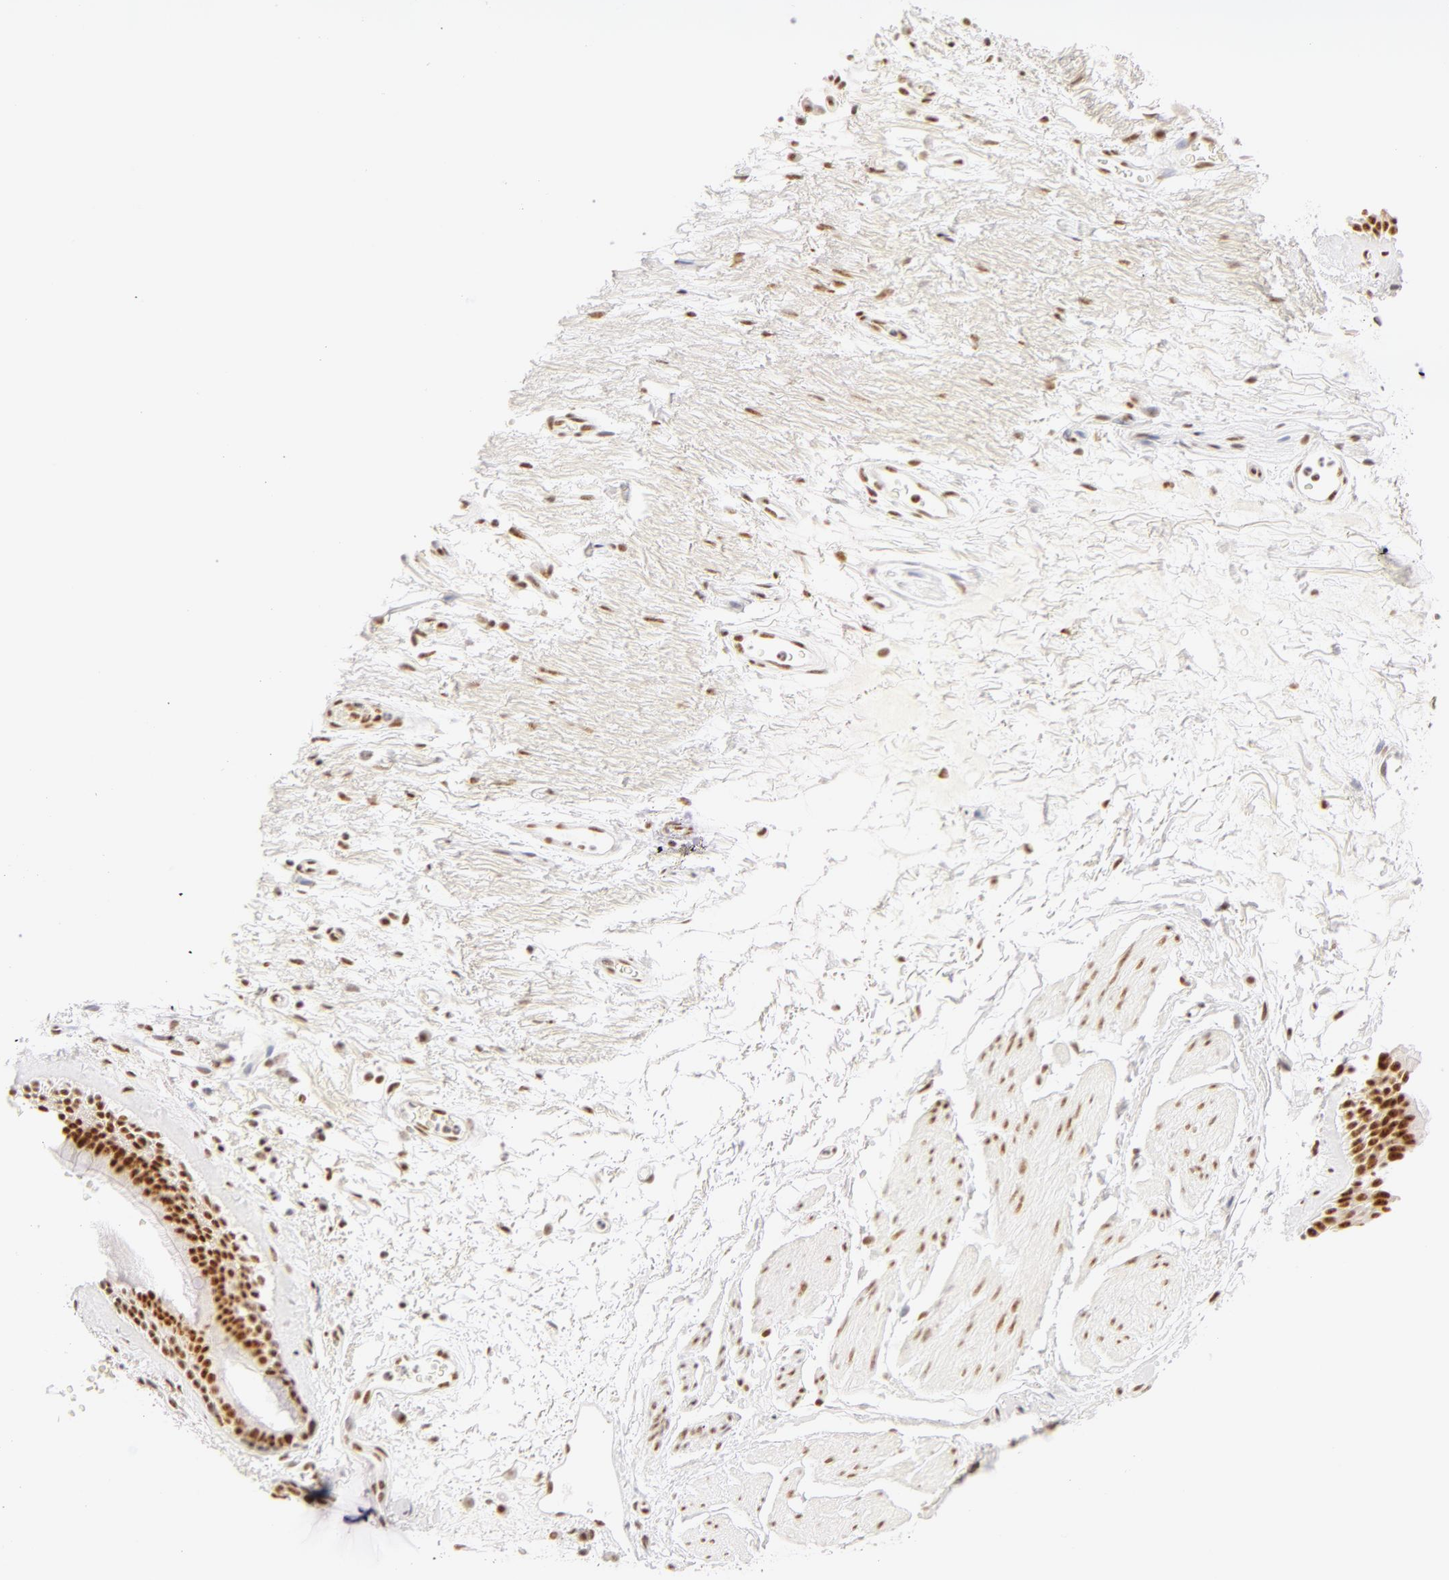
{"staining": {"intensity": "moderate", "quantity": ">75%", "location": "nuclear"}, "tissue": "bronchus", "cell_type": "Respiratory epithelial cells", "image_type": "normal", "snomed": [{"axis": "morphology", "description": "Normal tissue, NOS"}, {"axis": "topography", "description": "Cartilage tissue"}], "caption": "Protein staining of unremarkable bronchus exhibits moderate nuclear staining in approximately >75% of respiratory epithelial cells.", "gene": "RBM39", "patient": {"sex": "female", "age": 63}}